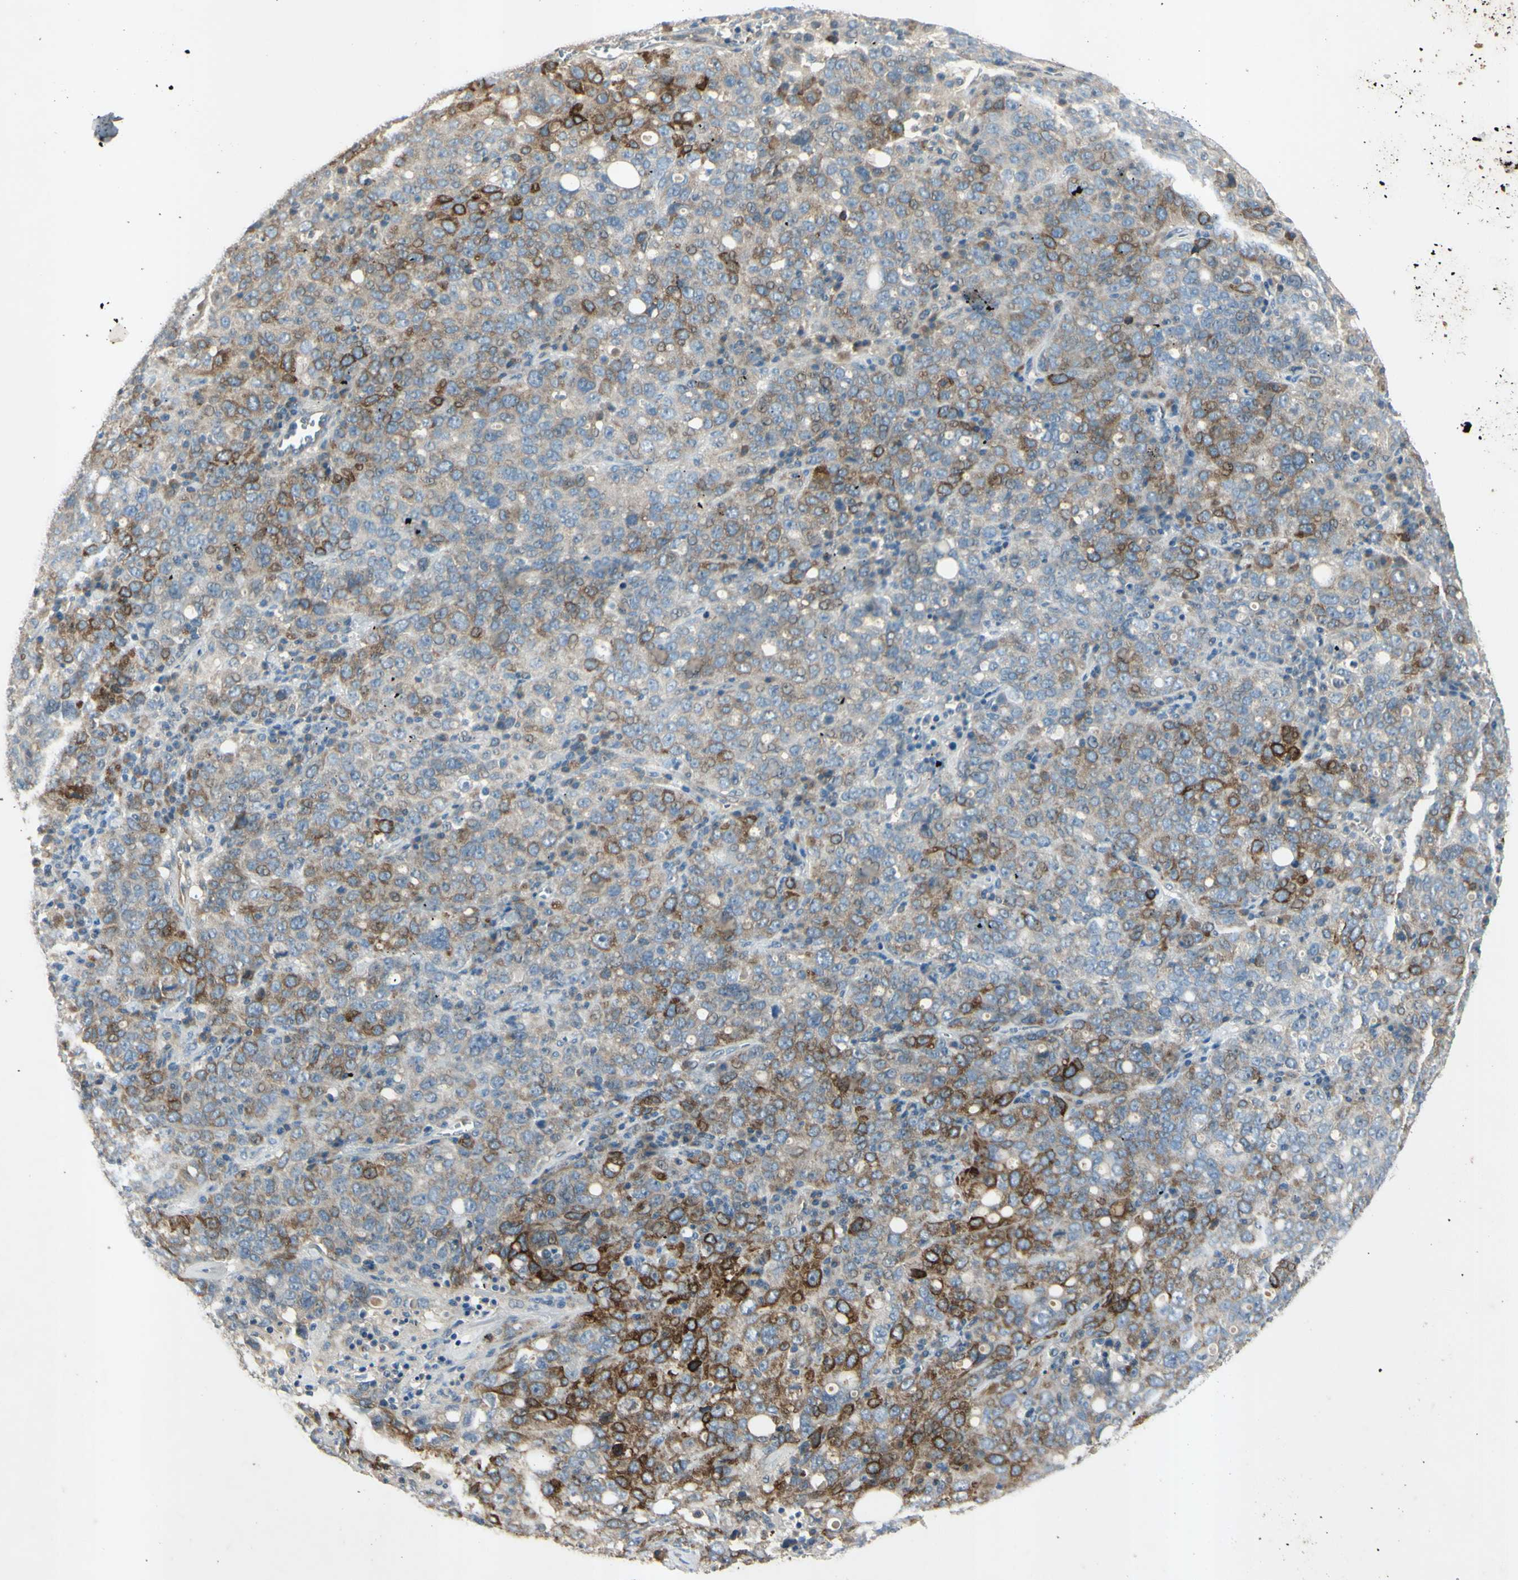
{"staining": {"intensity": "strong", "quantity": "<25%", "location": "cytoplasmic/membranous"}, "tissue": "ovarian cancer", "cell_type": "Tumor cells", "image_type": "cancer", "snomed": [{"axis": "morphology", "description": "Carcinoma, endometroid"}, {"axis": "topography", "description": "Ovary"}], "caption": "A photomicrograph showing strong cytoplasmic/membranous staining in about <25% of tumor cells in ovarian cancer (endometroid carcinoma), as visualized by brown immunohistochemical staining.", "gene": "AATK", "patient": {"sex": "female", "age": 62}}